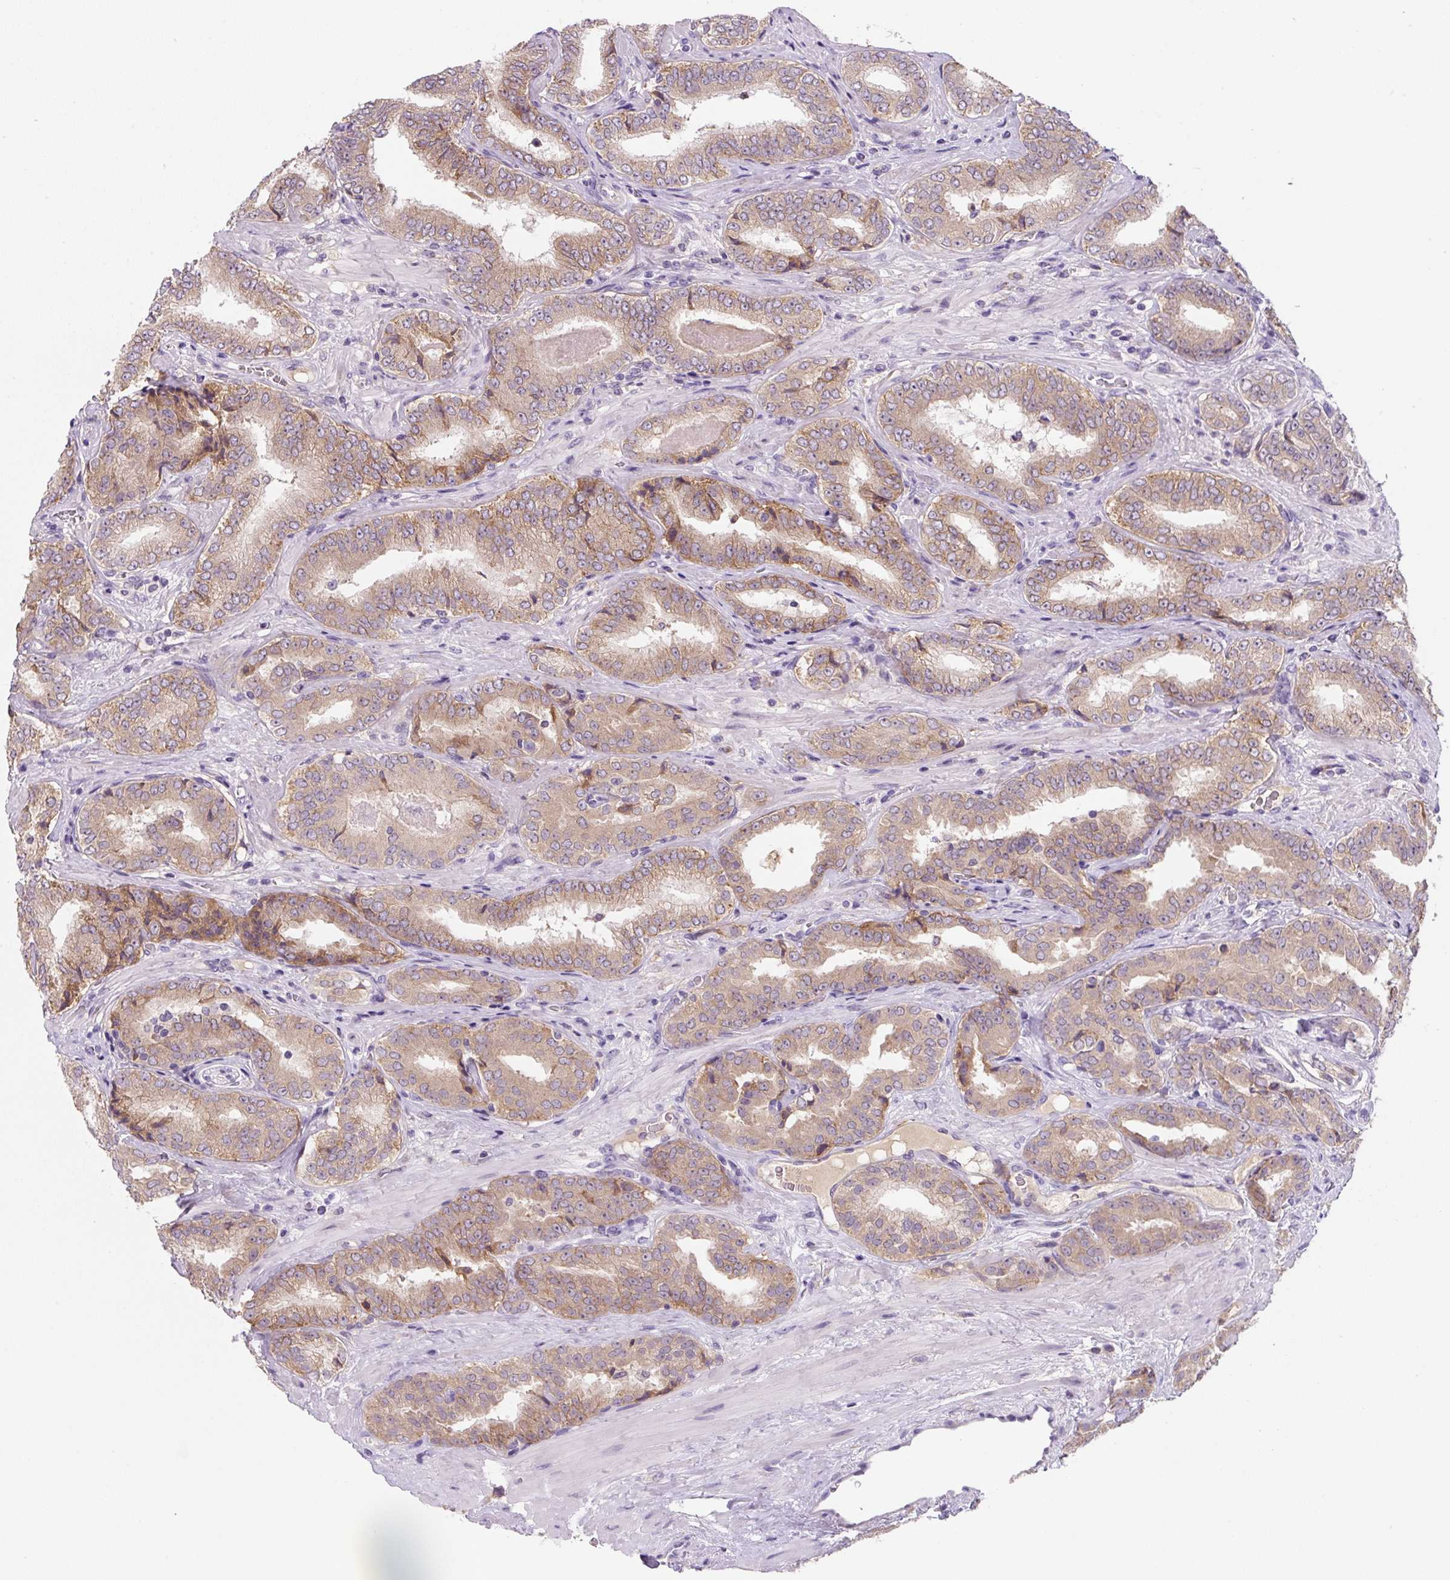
{"staining": {"intensity": "weak", "quantity": ">75%", "location": "cytoplasmic/membranous"}, "tissue": "prostate cancer", "cell_type": "Tumor cells", "image_type": "cancer", "snomed": [{"axis": "morphology", "description": "Adenocarcinoma, High grade"}, {"axis": "topography", "description": "Prostate"}], "caption": "A low amount of weak cytoplasmic/membranous positivity is present in about >75% of tumor cells in prostate cancer tissue.", "gene": "FZD5", "patient": {"sex": "male", "age": 72}}